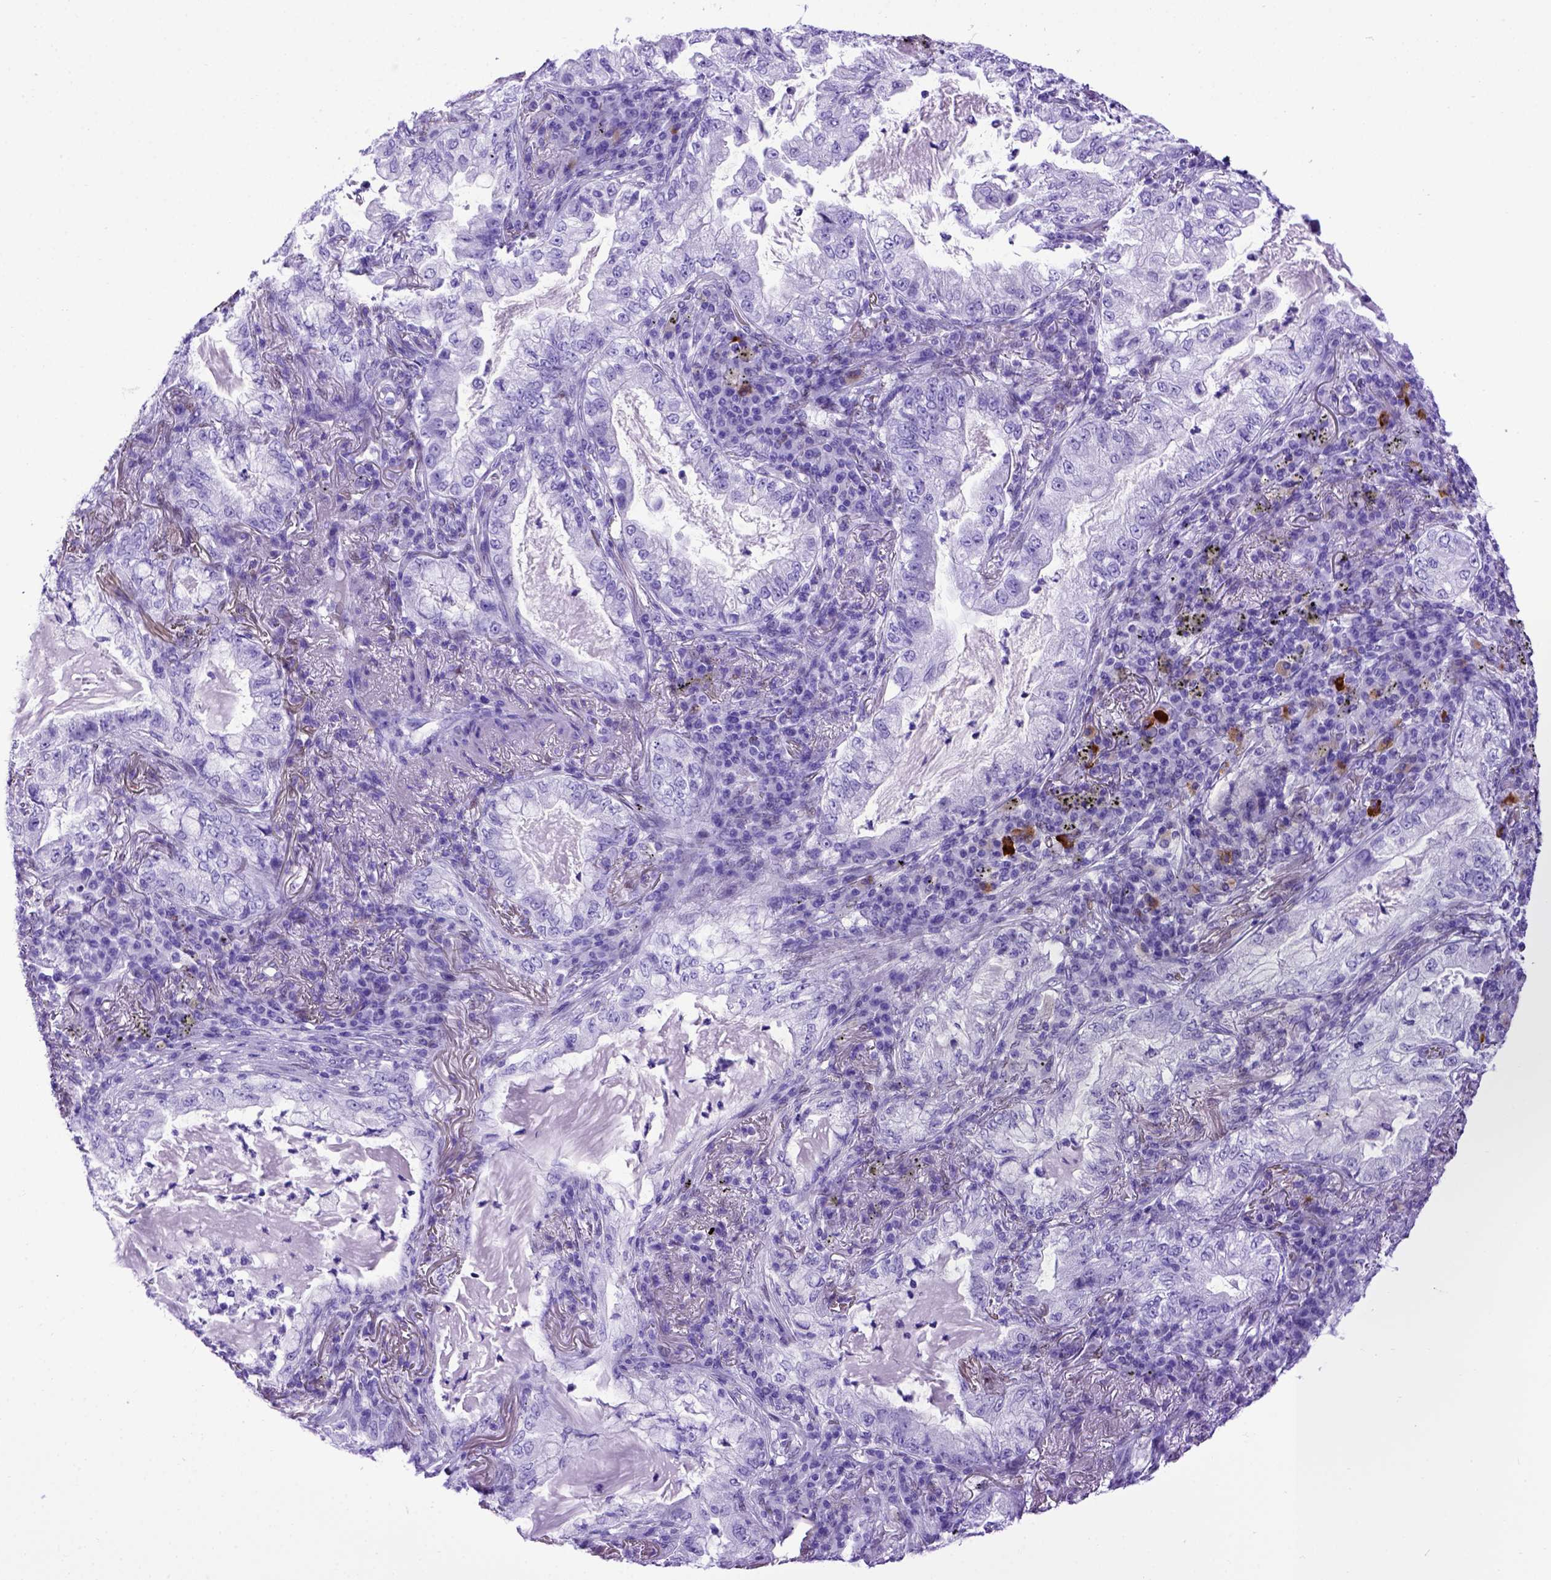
{"staining": {"intensity": "negative", "quantity": "none", "location": "none"}, "tissue": "lung cancer", "cell_type": "Tumor cells", "image_type": "cancer", "snomed": [{"axis": "morphology", "description": "Adenocarcinoma, NOS"}, {"axis": "topography", "description": "Lung"}], "caption": "Protein analysis of adenocarcinoma (lung) displays no significant staining in tumor cells.", "gene": "MEOX2", "patient": {"sex": "female", "age": 73}}